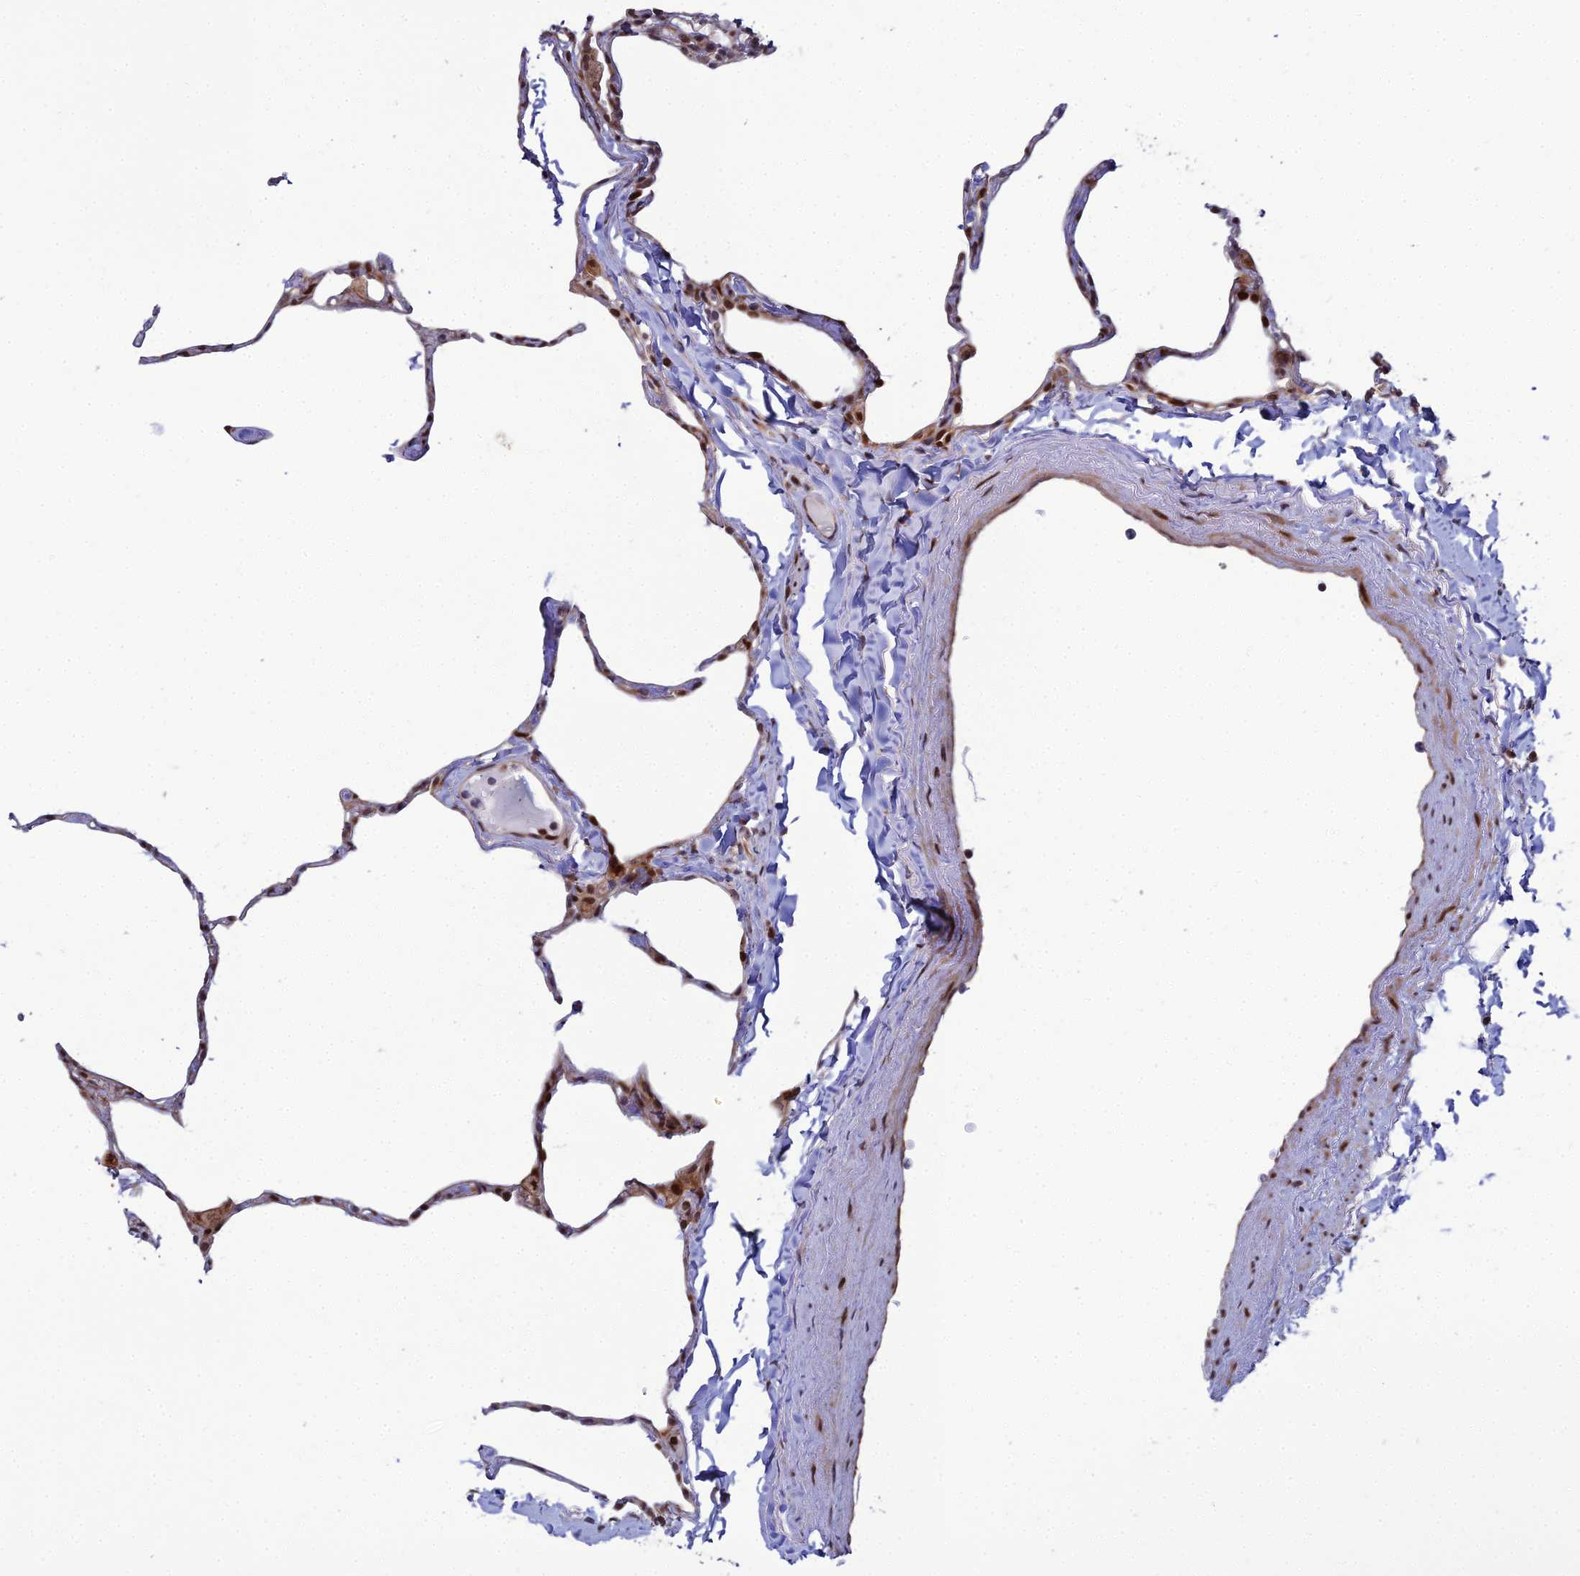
{"staining": {"intensity": "moderate", "quantity": "25%-75%", "location": "nuclear"}, "tissue": "lung", "cell_type": "Alveolar cells", "image_type": "normal", "snomed": [{"axis": "morphology", "description": "Normal tissue, NOS"}, {"axis": "topography", "description": "Lung"}], "caption": "Immunohistochemical staining of unremarkable human lung demonstrates moderate nuclear protein positivity in approximately 25%-75% of alveolar cells.", "gene": "ZNF668", "patient": {"sex": "male", "age": 65}}